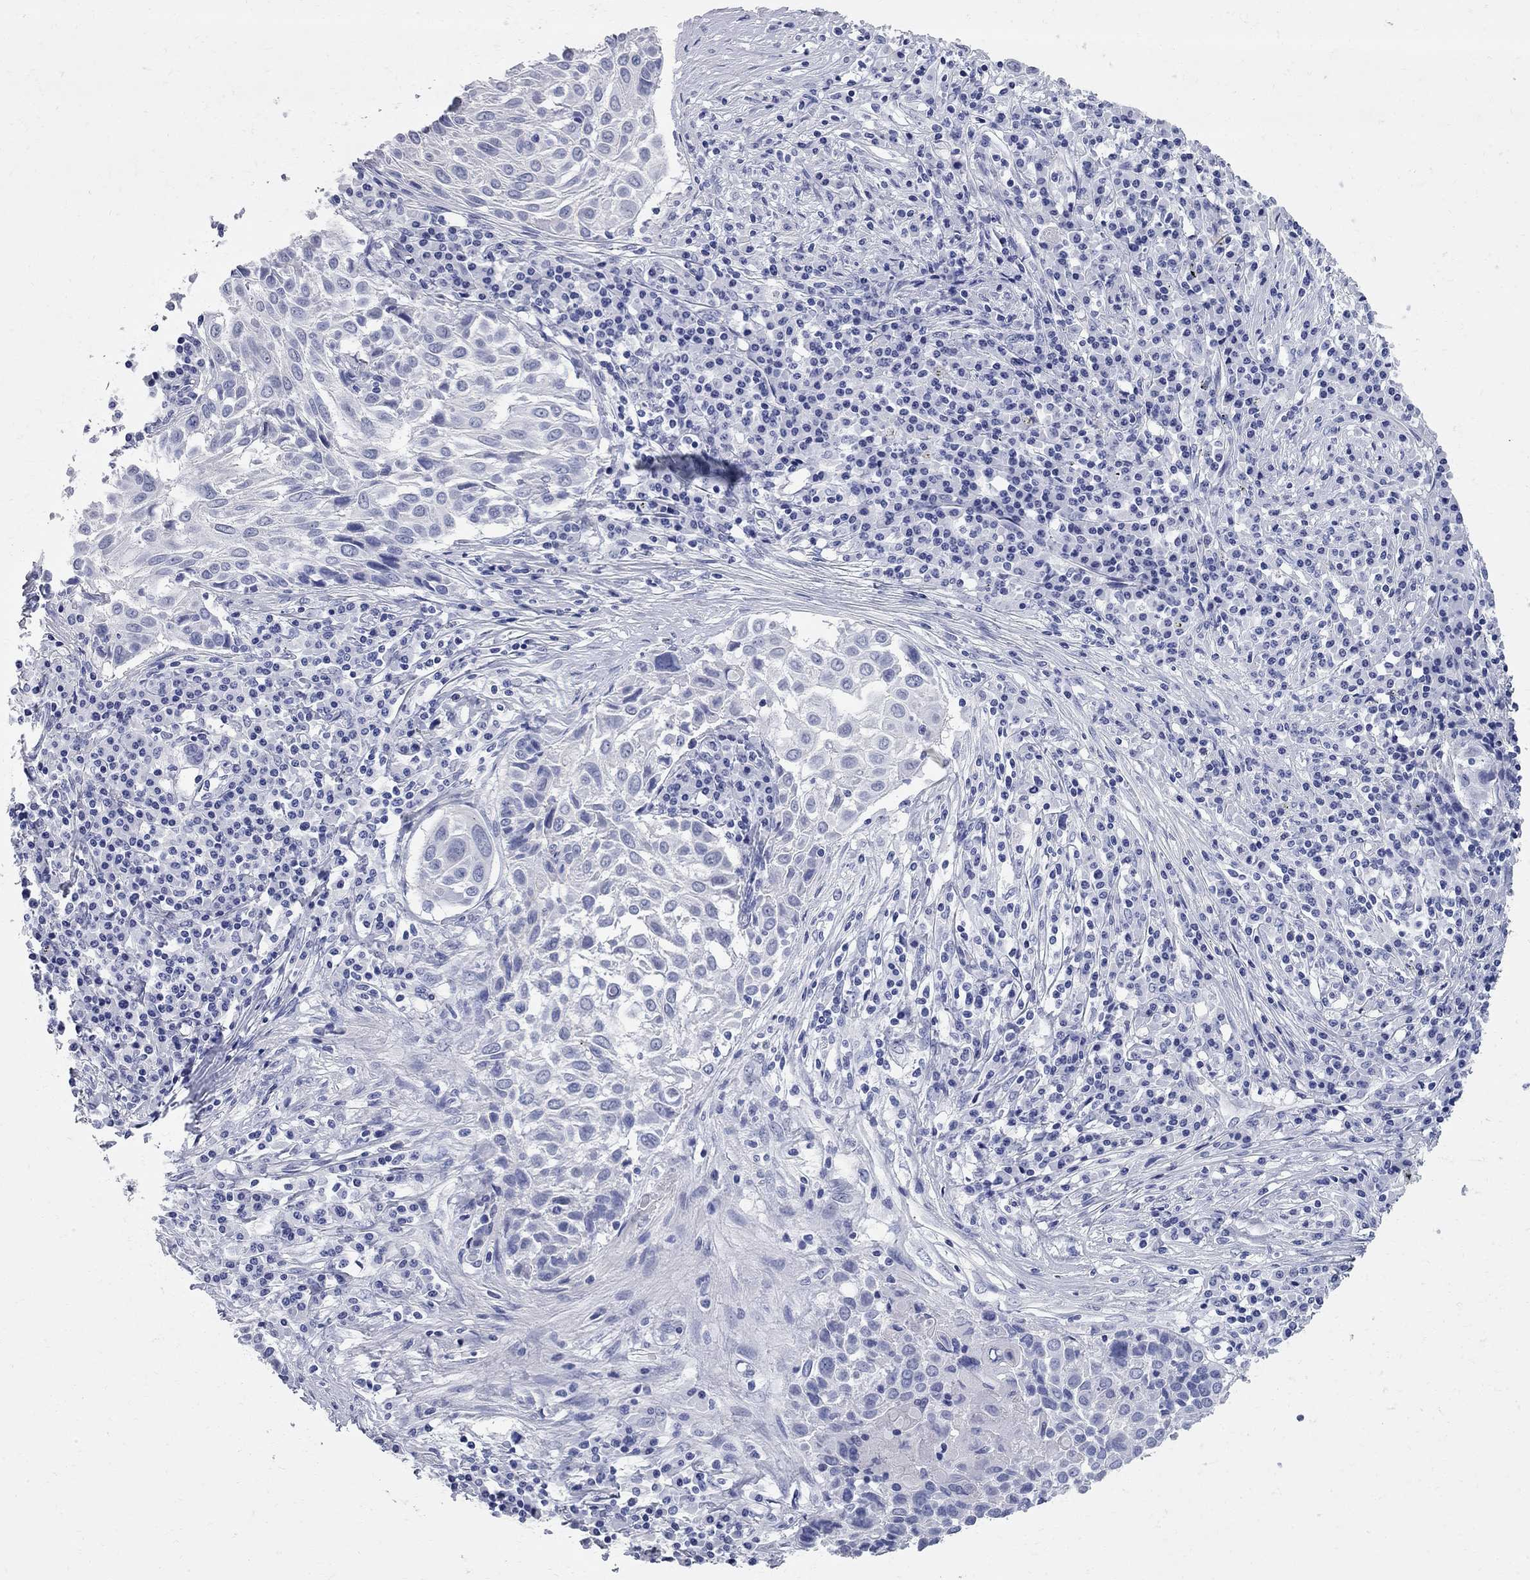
{"staining": {"intensity": "negative", "quantity": "none", "location": "none"}, "tissue": "lung cancer", "cell_type": "Tumor cells", "image_type": "cancer", "snomed": [{"axis": "morphology", "description": "Squamous cell carcinoma, NOS"}, {"axis": "topography", "description": "Lung"}], "caption": "An immunohistochemistry (IHC) micrograph of lung squamous cell carcinoma is shown. There is no staining in tumor cells of lung squamous cell carcinoma.", "gene": "BPIFB1", "patient": {"sex": "male", "age": 57}}